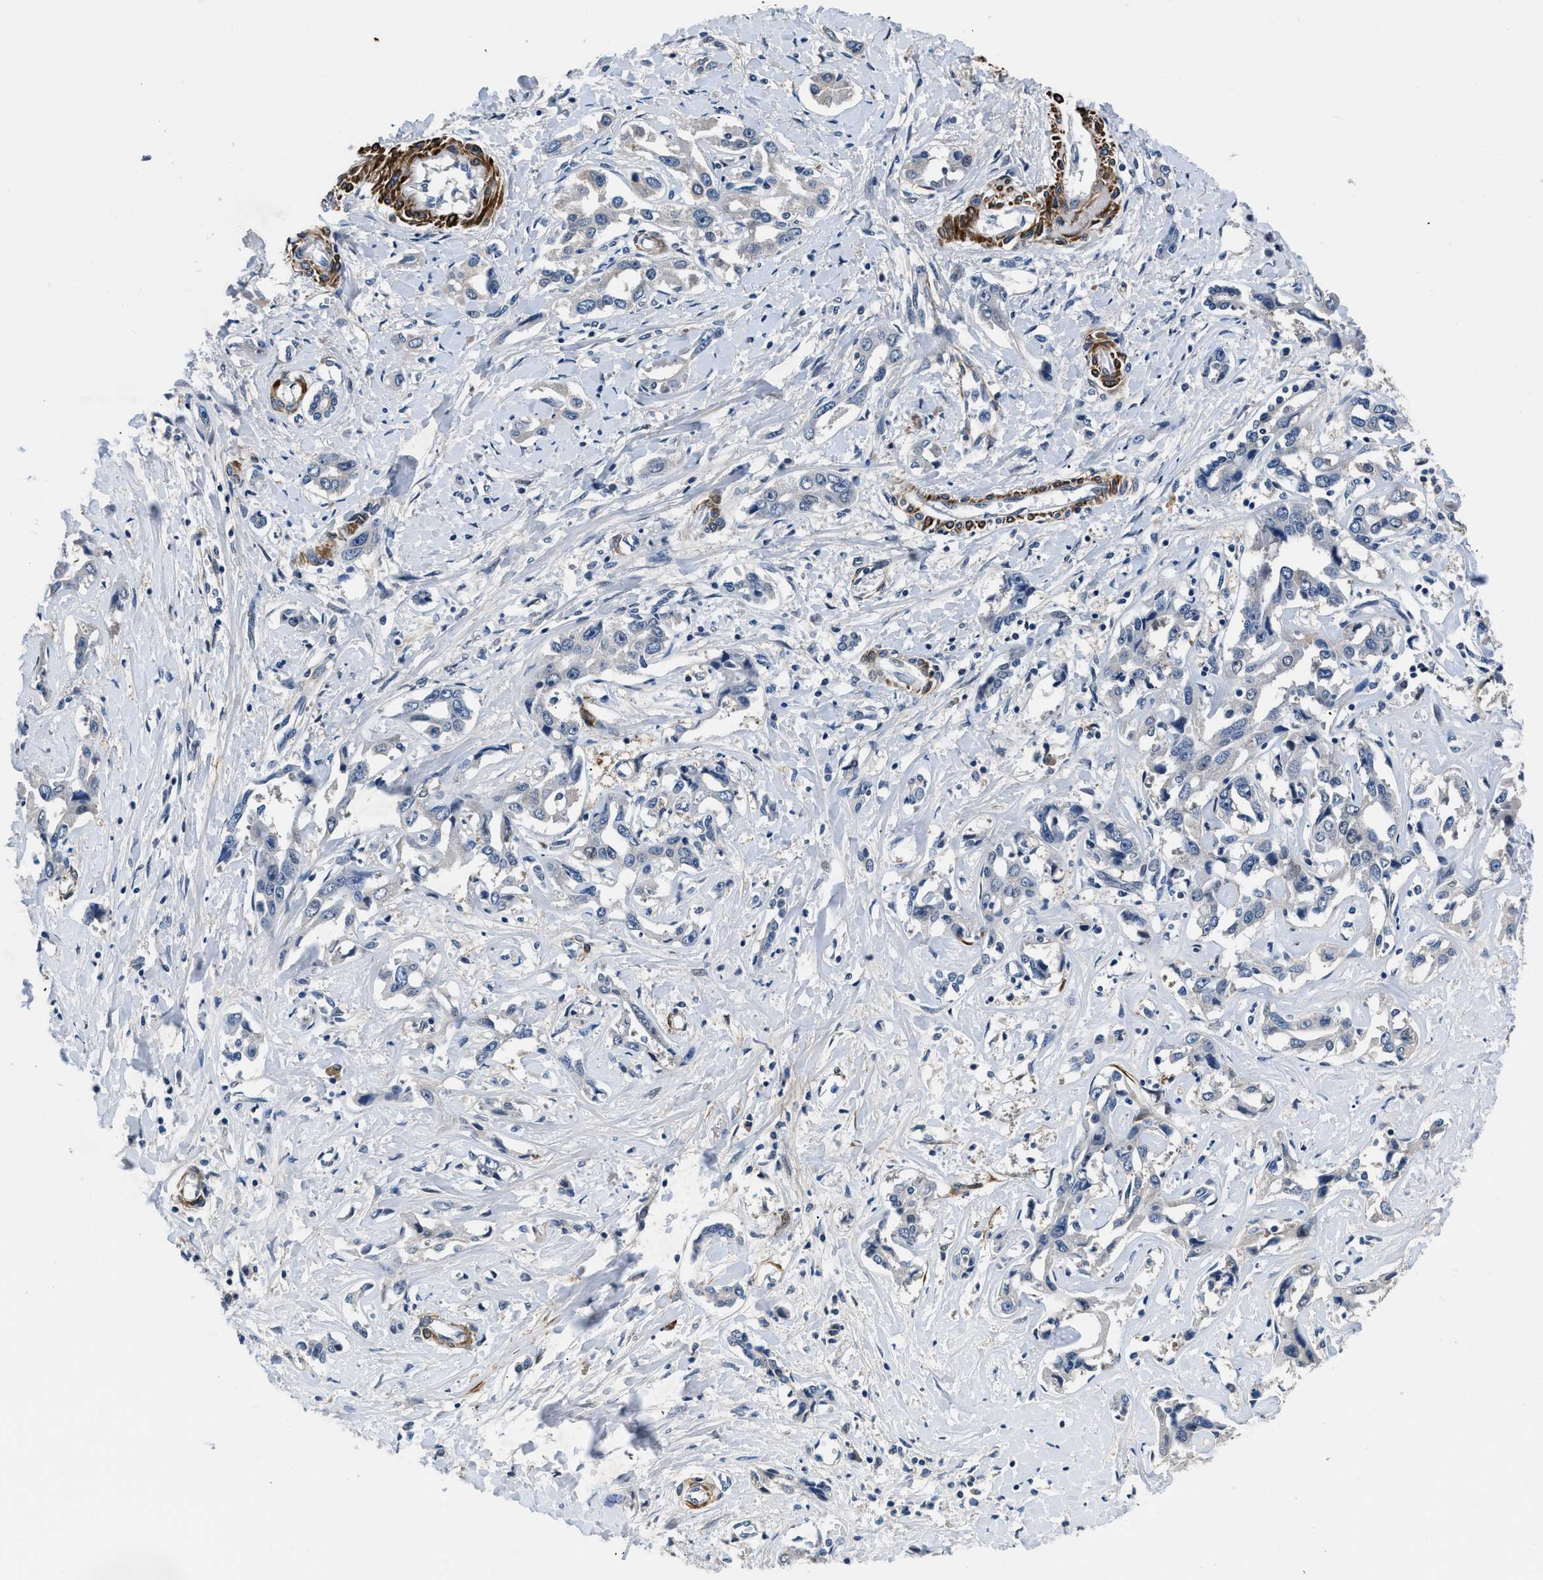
{"staining": {"intensity": "negative", "quantity": "none", "location": "none"}, "tissue": "liver cancer", "cell_type": "Tumor cells", "image_type": "cancer", "snomed": [{"axis": "morphology", "description": "Cholangiocarcinoma"}, {"axis": "topography", "description": "Liver"}], "caption": "This image is of liver cholangiocarcinoma stained with immunohistochemistry to label a protein in brown with the nuclei are counter-stained blue. There is no positivity in tumor cells.", "gene": "LANCL2", "patient": {"sex": "male", "age": 59}}